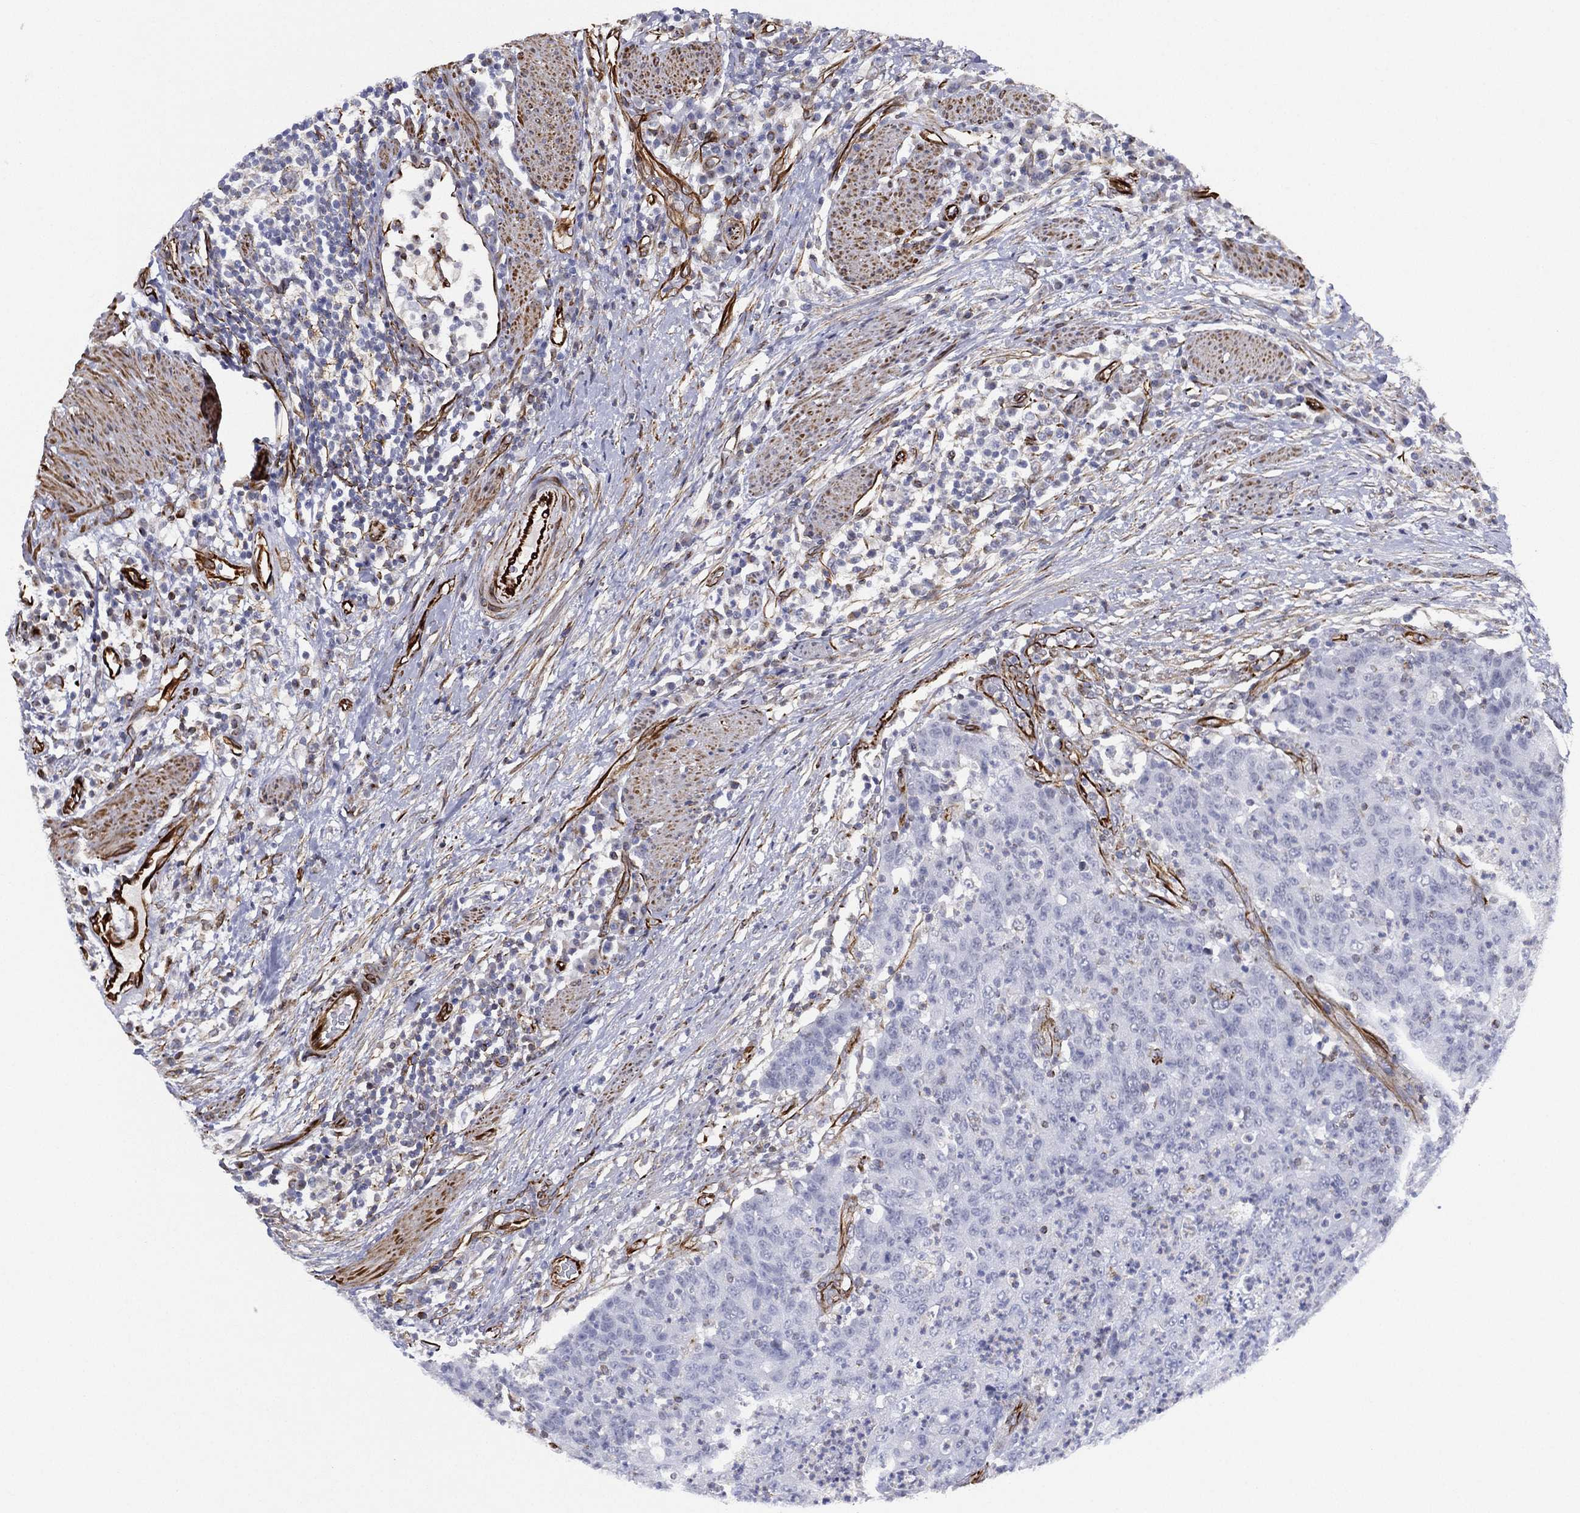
{"staining": {"intensity": "negative", "quantity": "none", "location": "none"}, "tissue": "colorectal cancer", "cell_type": "Tumor cells", "image_type": "cancer", "snomed": [{"axis": "morphology", "description": "Adenocarcinoma, NOS"}, {"axis": "topography", "description": "Colon"}], "caption": "Immunohistochemistry (IHC) histopathology image of neoplastic tissue: colorectal cancer stained with DAB (3,3'-diaminobenzidine) reveals no significant protein expression in tumor cells.", "gene": "MAS1", "patient": {"sex": "male", "age": 70}}